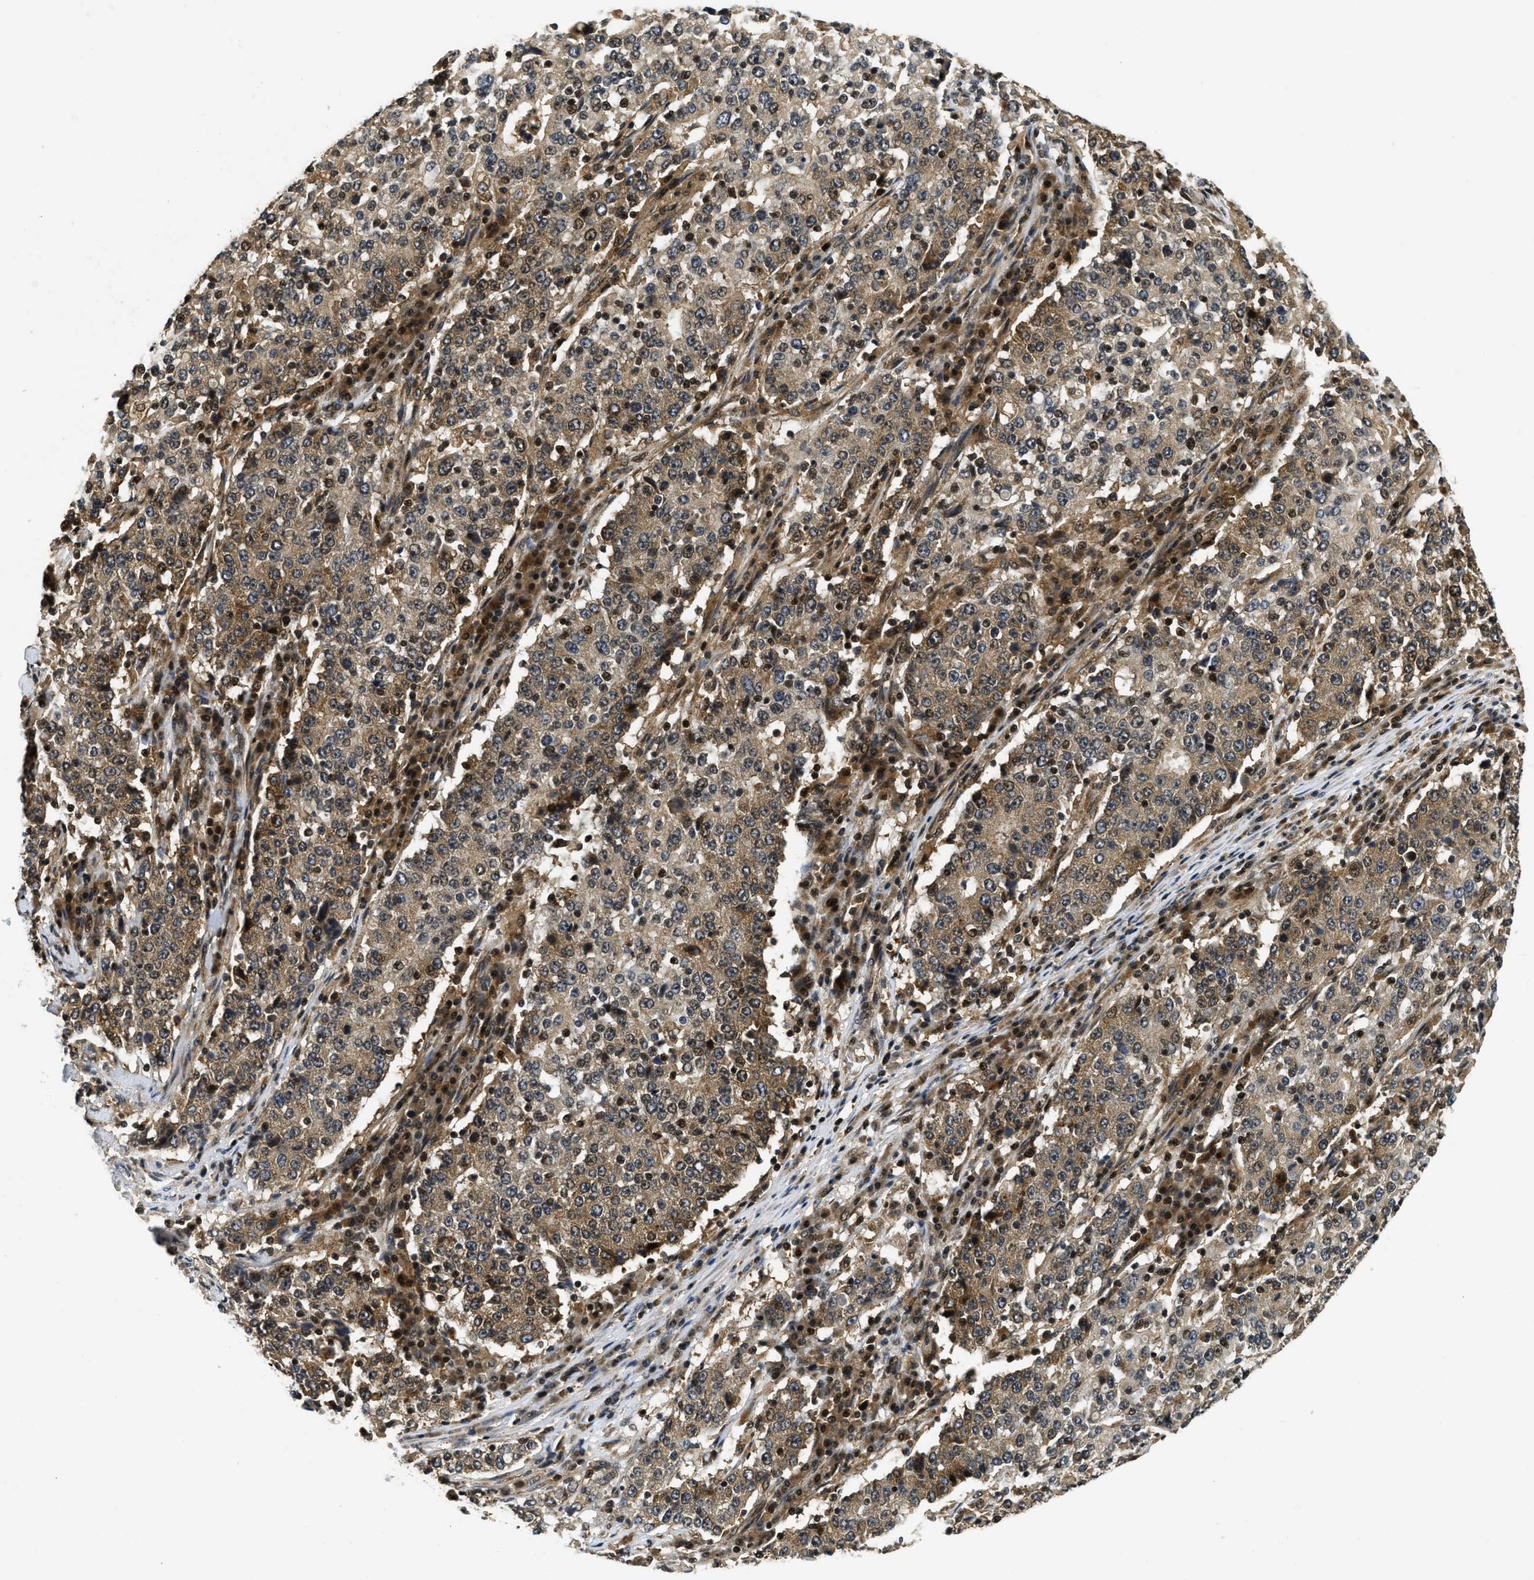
{"staining": {"intensity": "moderate", "quantity": ">75%", "location": "cytoplasmic/membranous"}, "tissue": "stomach cancer", "cell_type": "Tumor cells", "image_type": "cancer", "snomed": [{"axis": "morphology", "description": "Adenocarcinoma, NOS"}, {"axis": "topography", "description": "Stomach"}], "caption": "IHC of stomach cancer (adenocarcinoma) exhibits medium levels of moderate cytoplasmic/membranous expression in approximately >75% of tumor cells. (DAB (3,3'-diaminobenzidine) = brown stain, brightfield microscopy at high magnification).", "gene": "ADSL", "patient": {"sex": "male", "age": 59}}